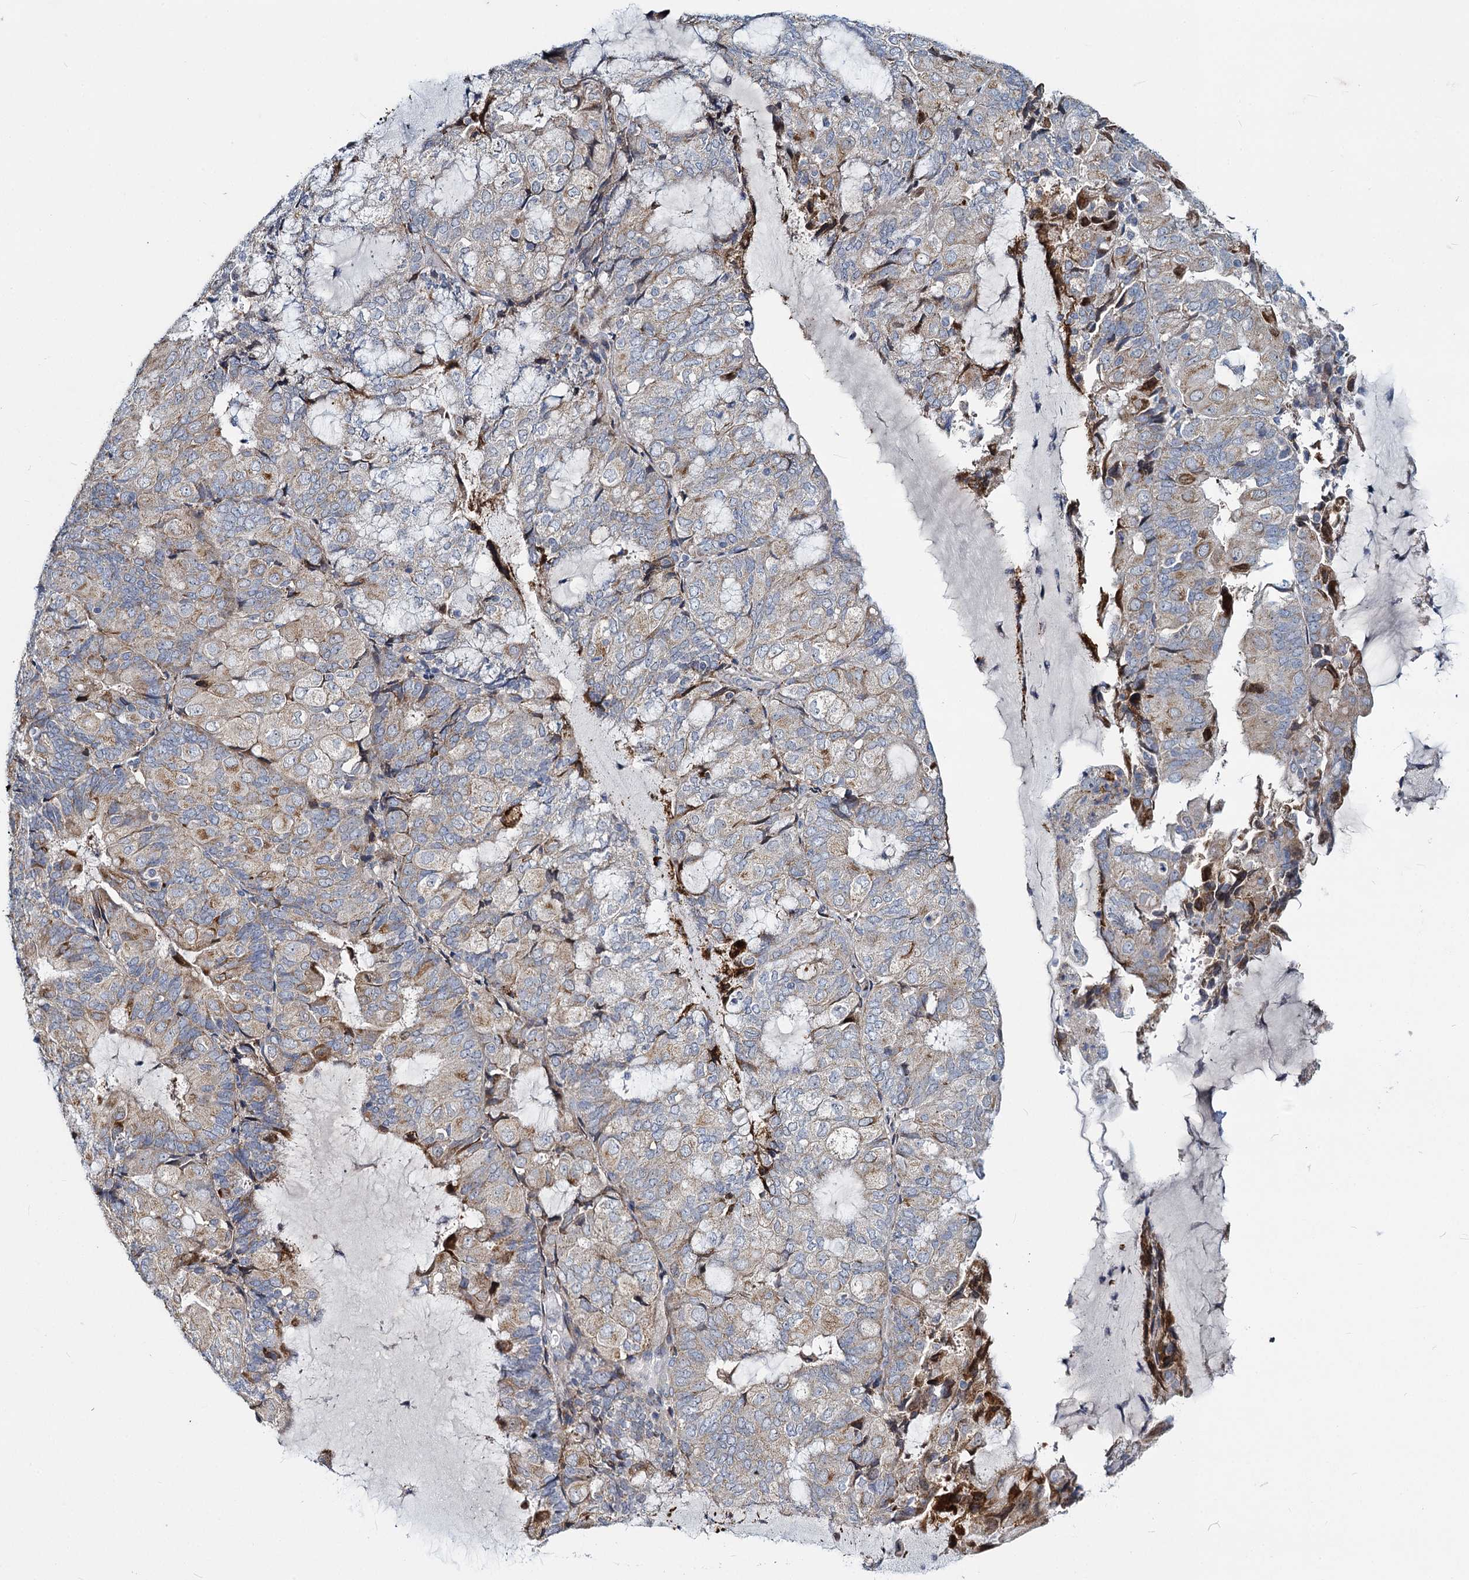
{"staining": {"intensity": "moderate", "quantity": "<25%", "location": "cytoplasmic/membranous"}, "tissue": "endometrial cancer", "cell_type": "Tumor cells", "image_type": "cancer", "snomed": [{"axis": "morphology", "description": "Adenocarcinoma, NOS"}, {"axis": "topography", "description": "Endometrium"}], "caption": "Adenocarcinoma (endometrial) stained with a protein marker exhibits moderate staining in tumor cells.", "gene": "DCUN1D2", "patient": {"sex": "female", "age": 81}}